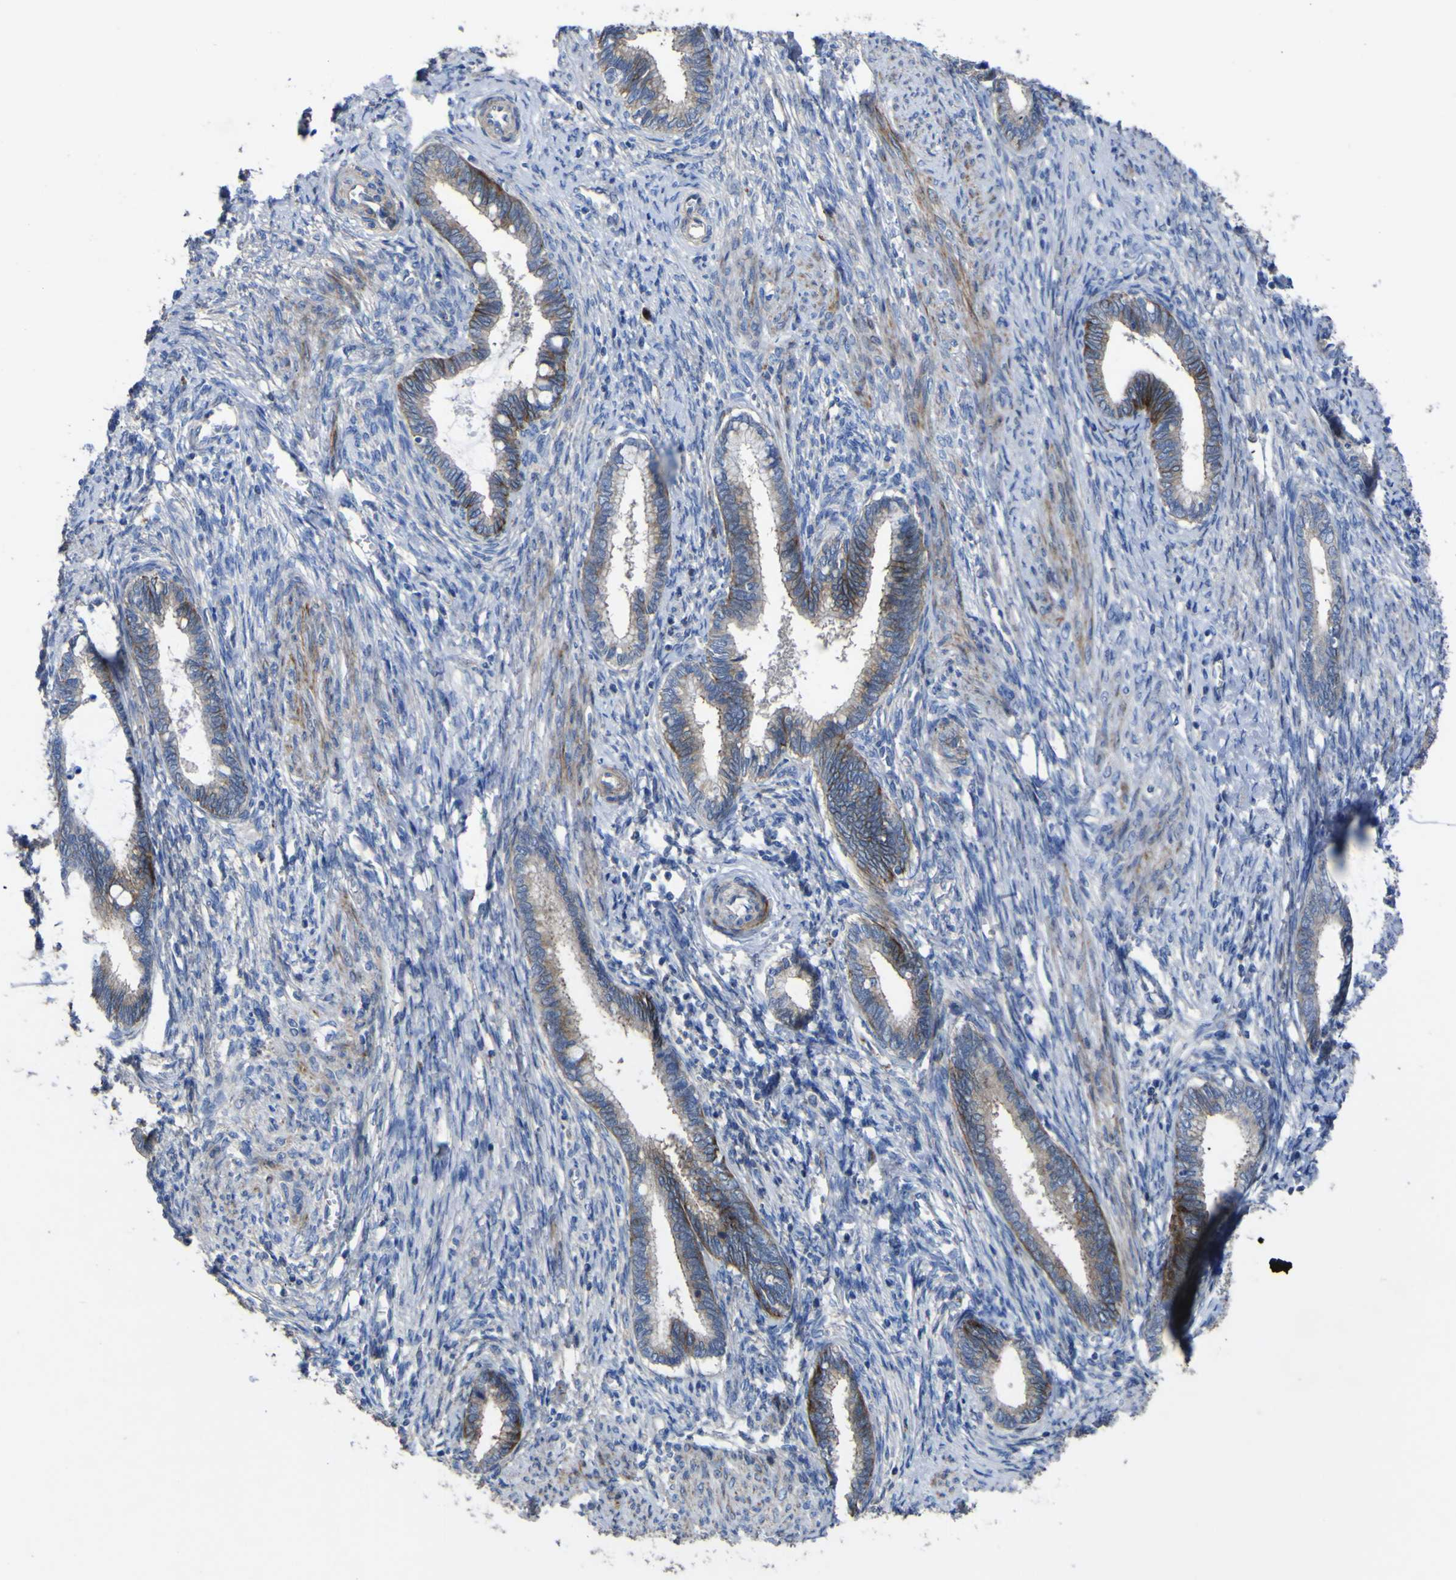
{"staining": {"intensity": "weak", "quantity": "25%-75%", "location": "cytoplasmic/membranous"}, "tissue": "cervical cancer", "cell_type": "Tumor cells", "image_type": "cancer", "snomed": [{"axis": "morphology", "description": "Adenocarcinoma, NOS"}, {"axis": "topography", "description": "Cervix"}], "caption": "Immunohistochemistry (IHC) of cervical cancer (adenocarcinoma) demonstrates low levels of weak cytoplasmic/membranous expression in about 25%-75% of tumor cells.", "gene": "AGO4", "patient": {"sex": "female", "age": 44}}